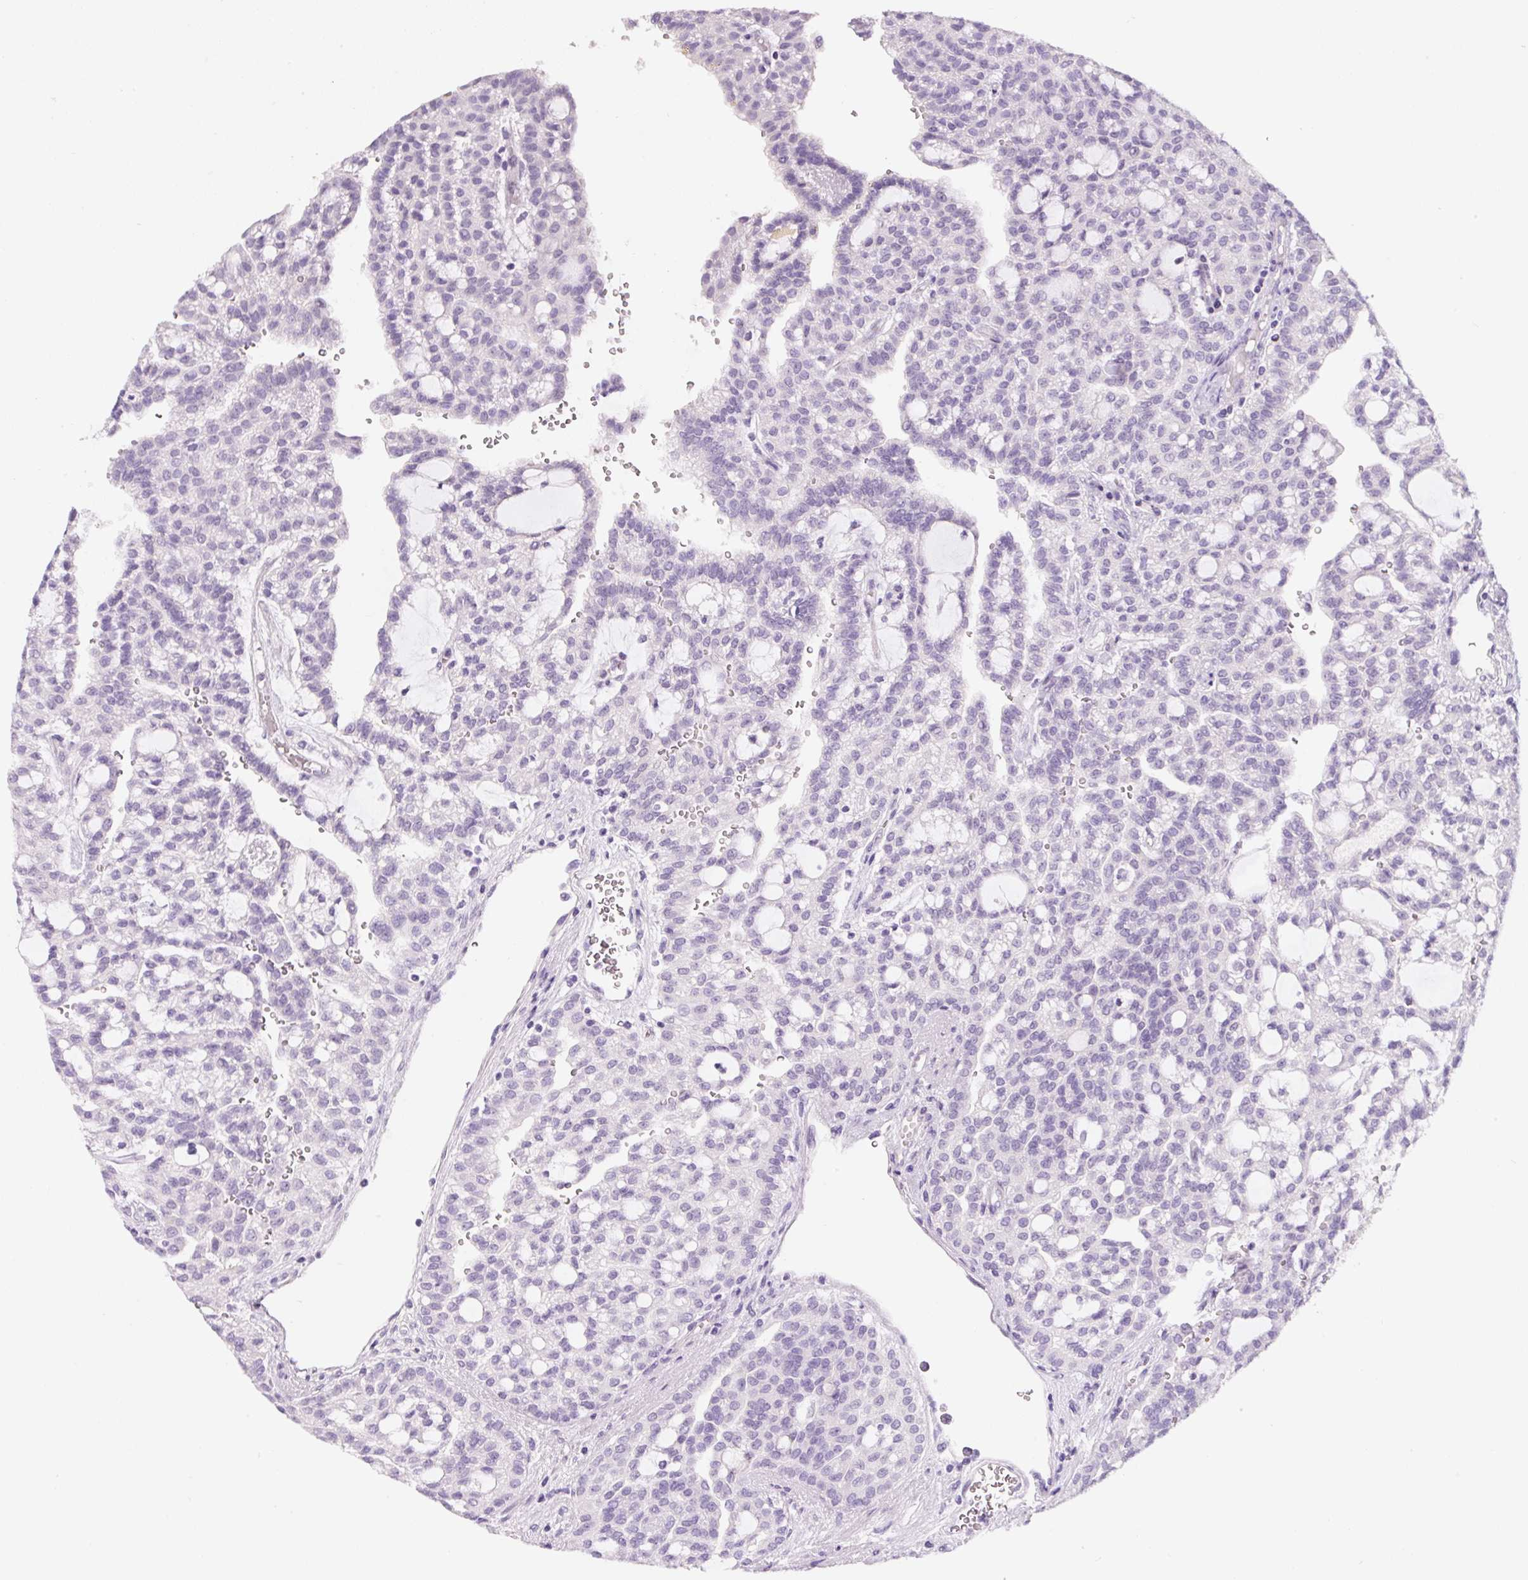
{"staining": {"intensity": "negative", "quantity": "none", "location": "none"}, "tissue": "renal cancer", "cell_type": "Tumor cells", "image_type": "cancer", "snomed": [{"axis": "morphology", "description": "Adenocarcinoma, NOS"}, {"axis": "topography", "description": "Kidney"}], "caption": "Immunohistochemical staining of human renal adenocarcinoma shows no significant expression in tumor cells.", "gene": "SYP", "patient": {"sex": "male", "age": 63}}